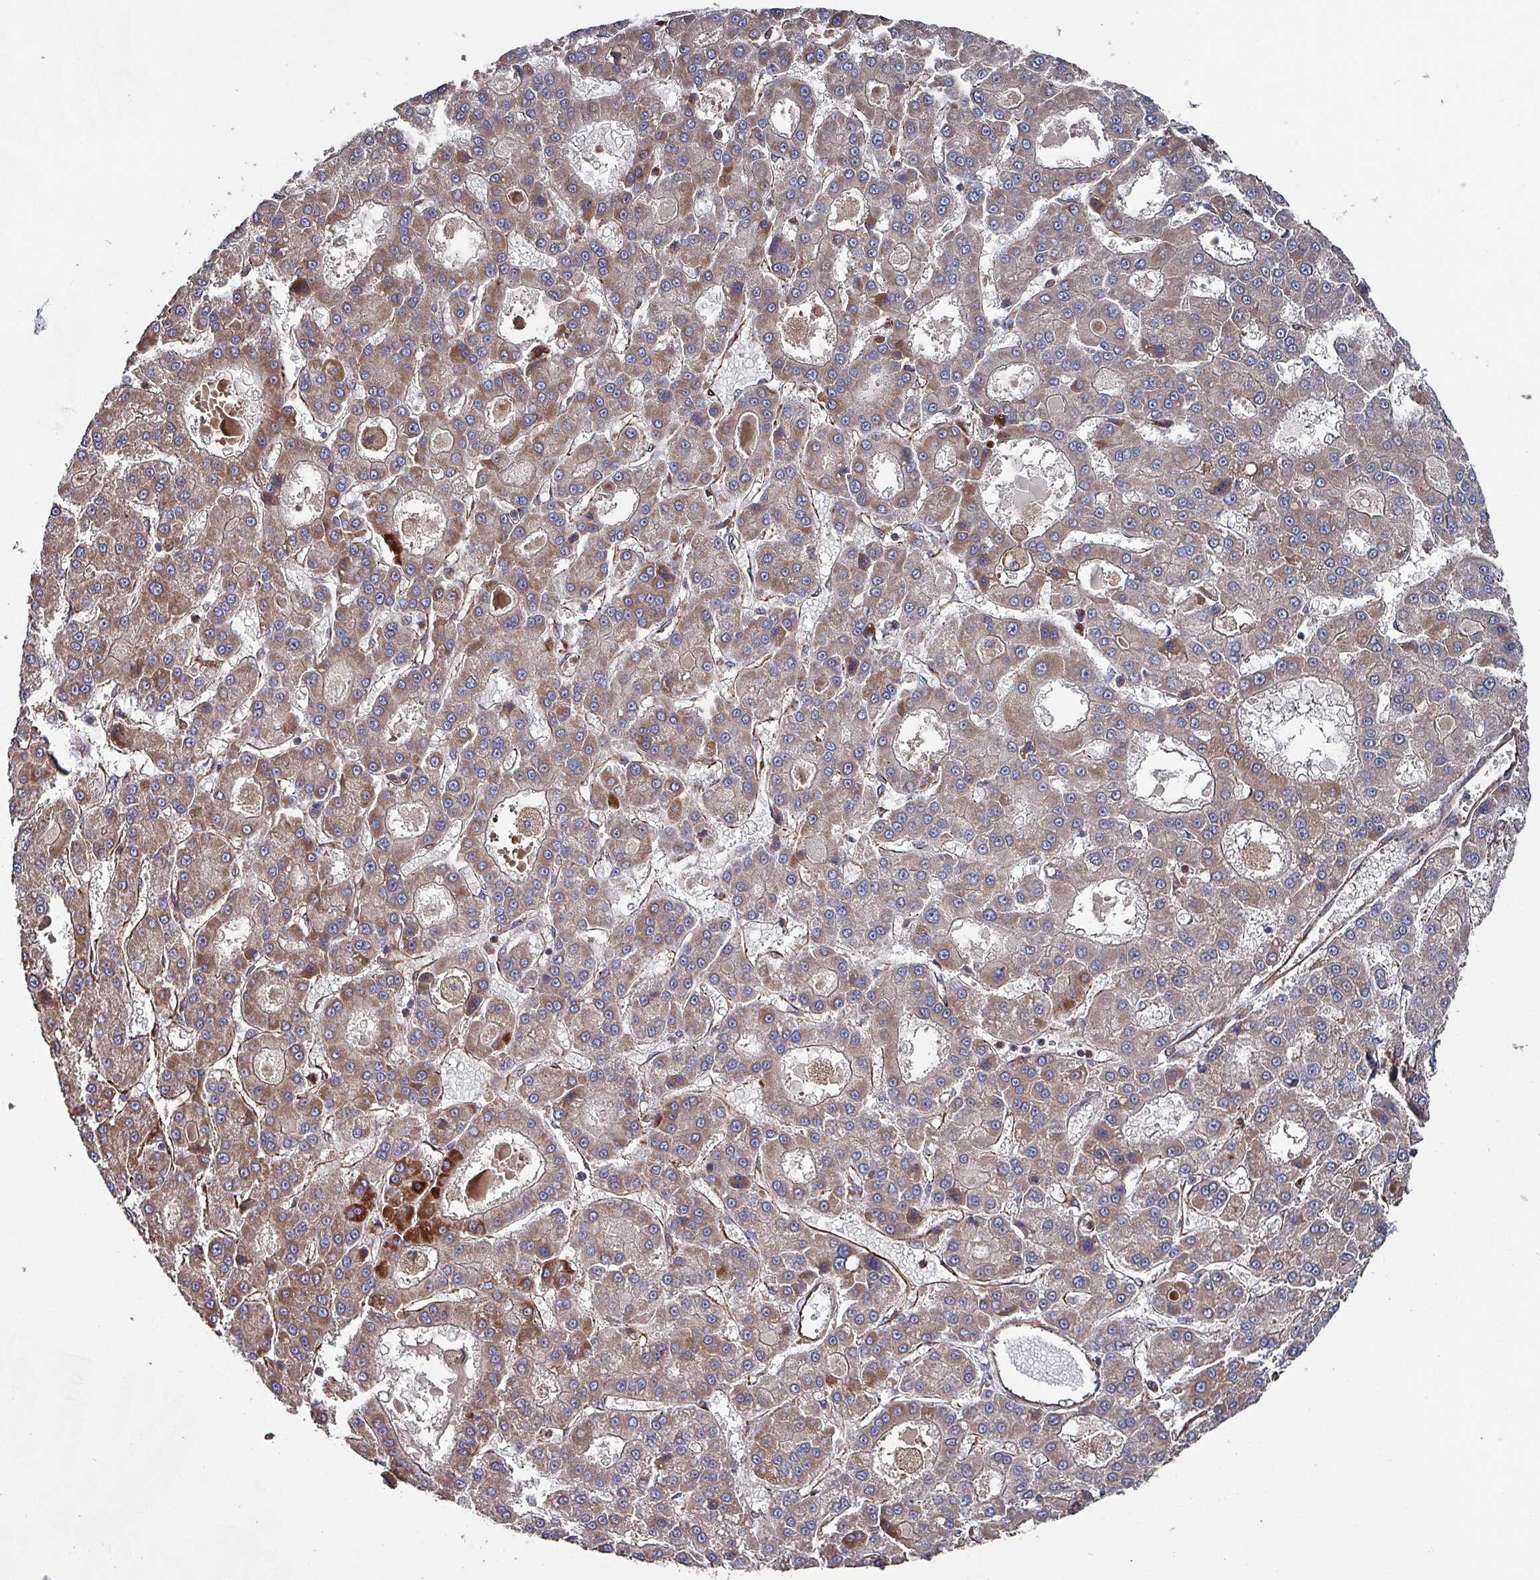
{"staining": {"intensity": "moderate", "quantity": "25%-75%", "location": "cytoplasmic/membranous"}, "tissue": "liver cancer", "cell_type": "Tumor cells", "image_type": "cancer", "snomed": [{"axis": "morphology", "description": "Carcinoma, Hepatocellular, NOS"}, {"axis": "topography", "description": "Liver"}], "caption": "This is an image of immunohistochemistry (IHC) staining of liver cancer (hepatocellular carcinoma), which shows moderate staining in the cytoplasmic/membranous of tumor cells.", "gene": "ANO10", "patient": {"sex": "male", "age": 70}}